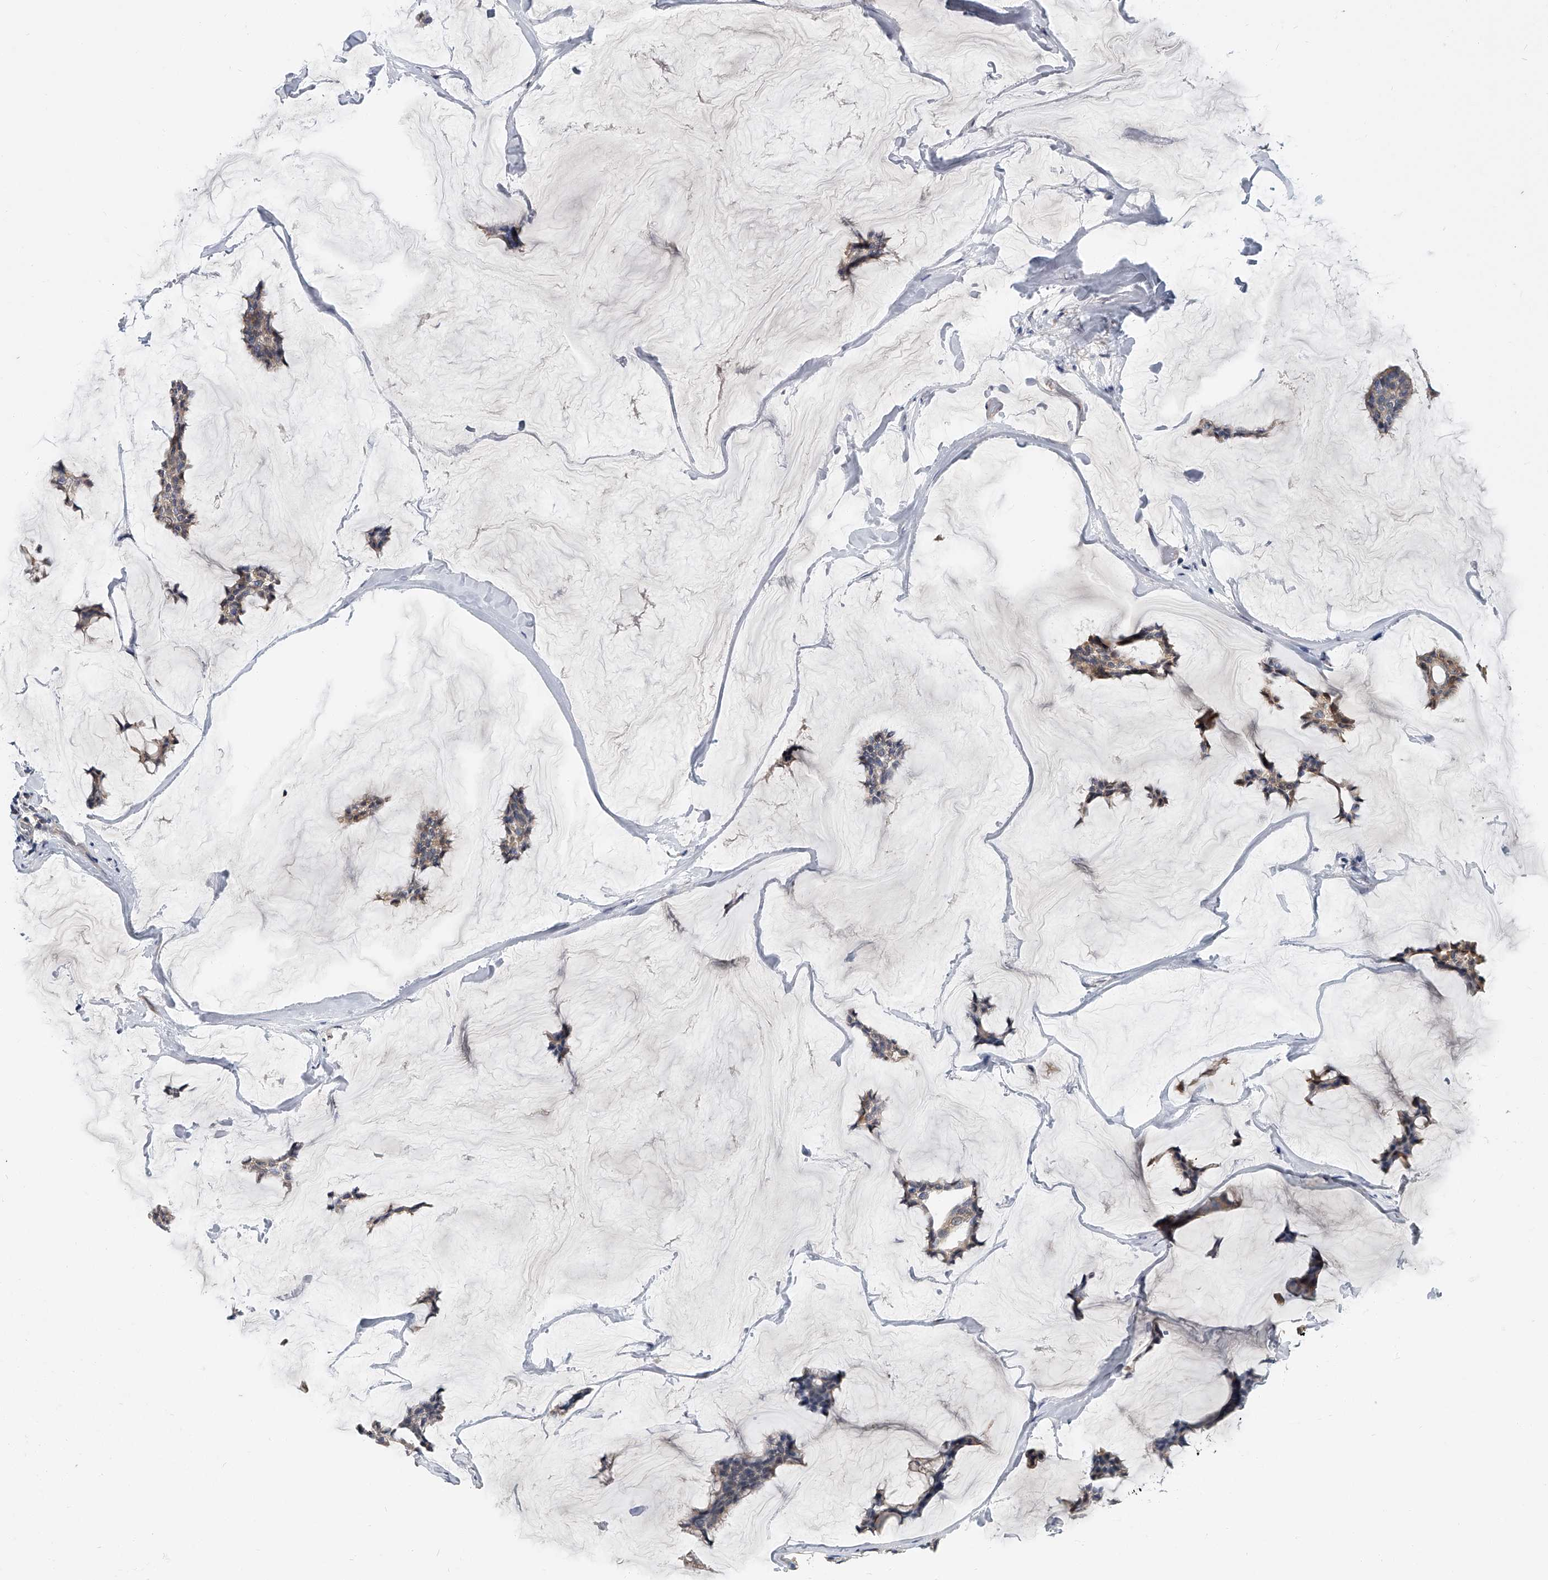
{"staining": {"intensity": "weak", "quantity": "25%-75%", "location": "cytoplasmic/membranous"}, "tissue": "breast cancer", "cell_type": "Tumor cells", "image_type": "cancer", "snomed": [{"axis": "morphology", "description": "Duct carcinoma"}, {"axis": "topography", "description": "Breast"}], "caption": "Immunohistochemical staining of human breast cancer (intraductal carcinoma) demonstrates low levels of weak cytoplasmic/membranous expression in approximately 25%-75% of tumor cells.", "gene": "CD200", "patient": {"sex": "female", "age": 93}}